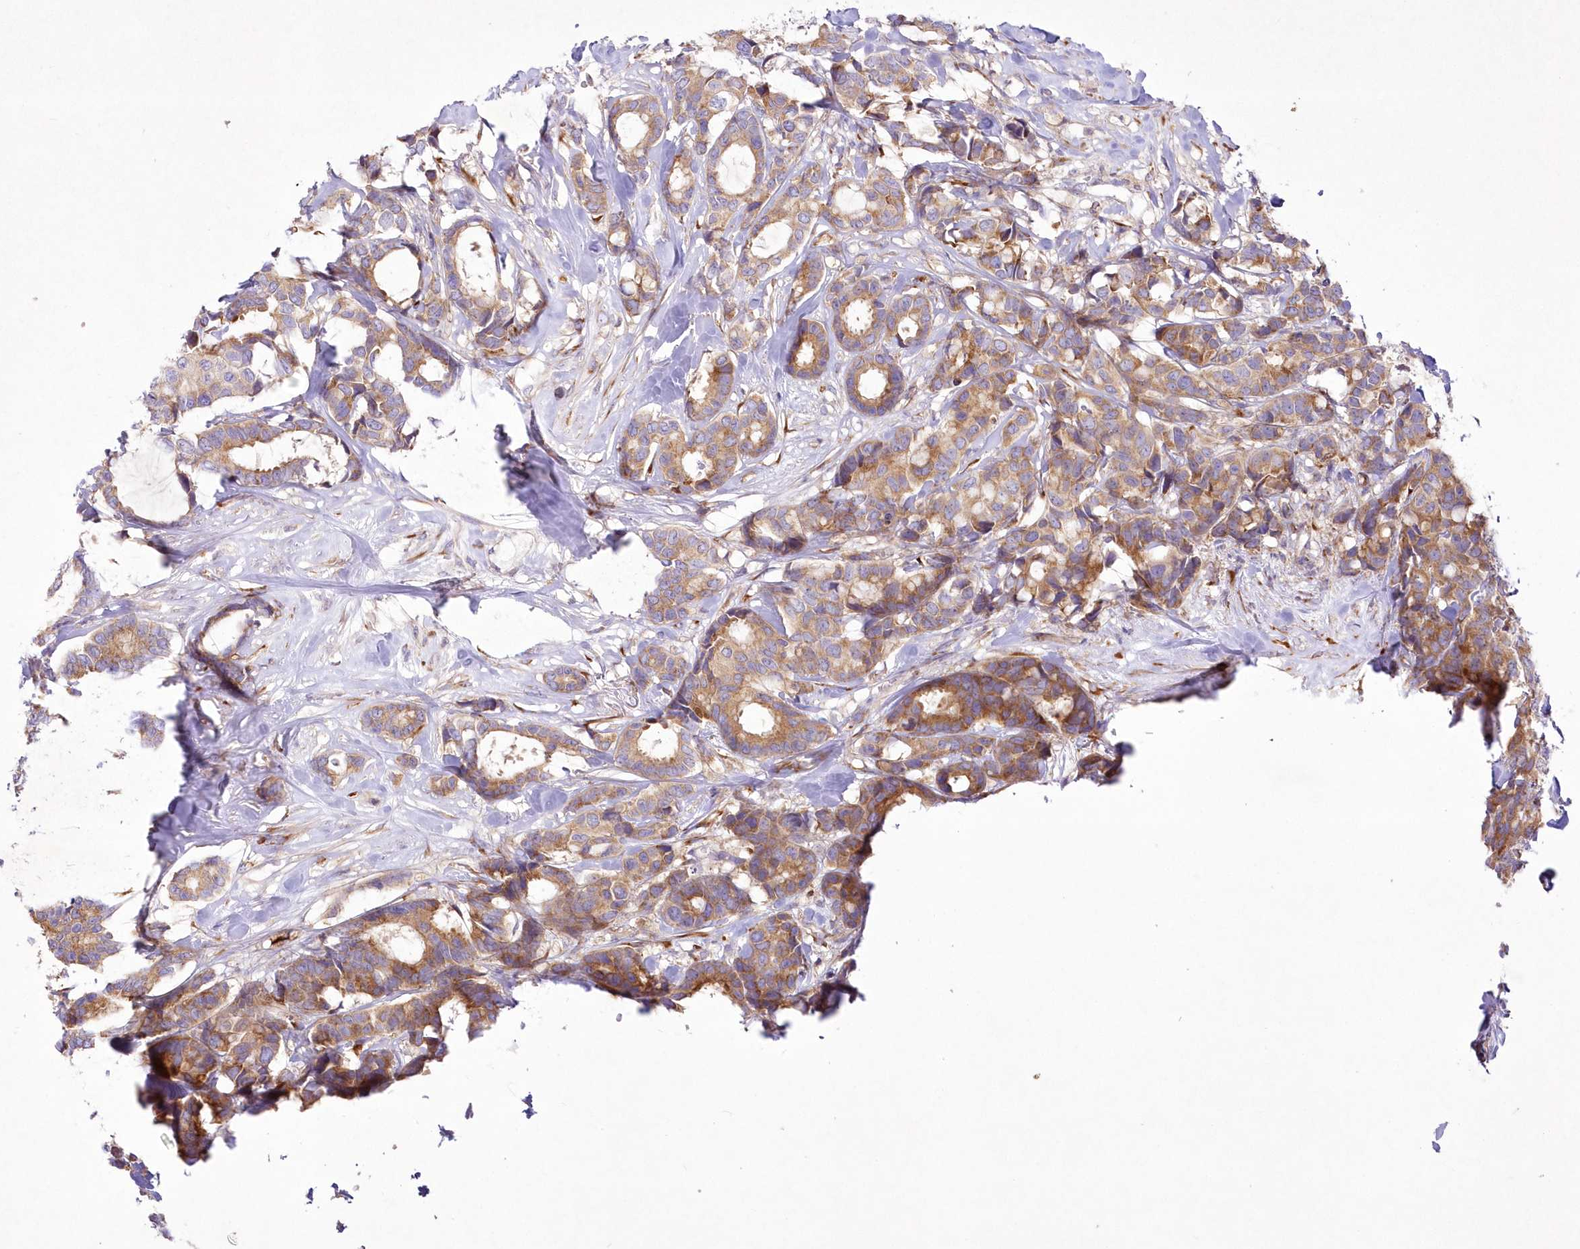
{"staining": {"intensity": "moderate", "quantity": ">75%", "location": "cytoplasmic/membranous"}, "tissue": "breast cancer", "cell_type": "Tumor cells", "image_type": "cancer", "snomed": [{"axis": "morphology", "description": "Duct carcinoma"}, {"axis": "topography", "description": "Breast"}], "caption": "Immunohistochemical staining of human breast cancer (invasive ductal carcinoma) exhibits moderate cytoplasmic/membranous protein staining in about >75% of tumor cells. The staining was performed using DAB (3,3'-diaminobenzidine) to visualize the protein expression in brown, while the nuclei were stained in blue with hematoxylin (Magnification: 20x).", "gene": "ARFGEF3", "patient": {"sex": "female", "age": 87}}